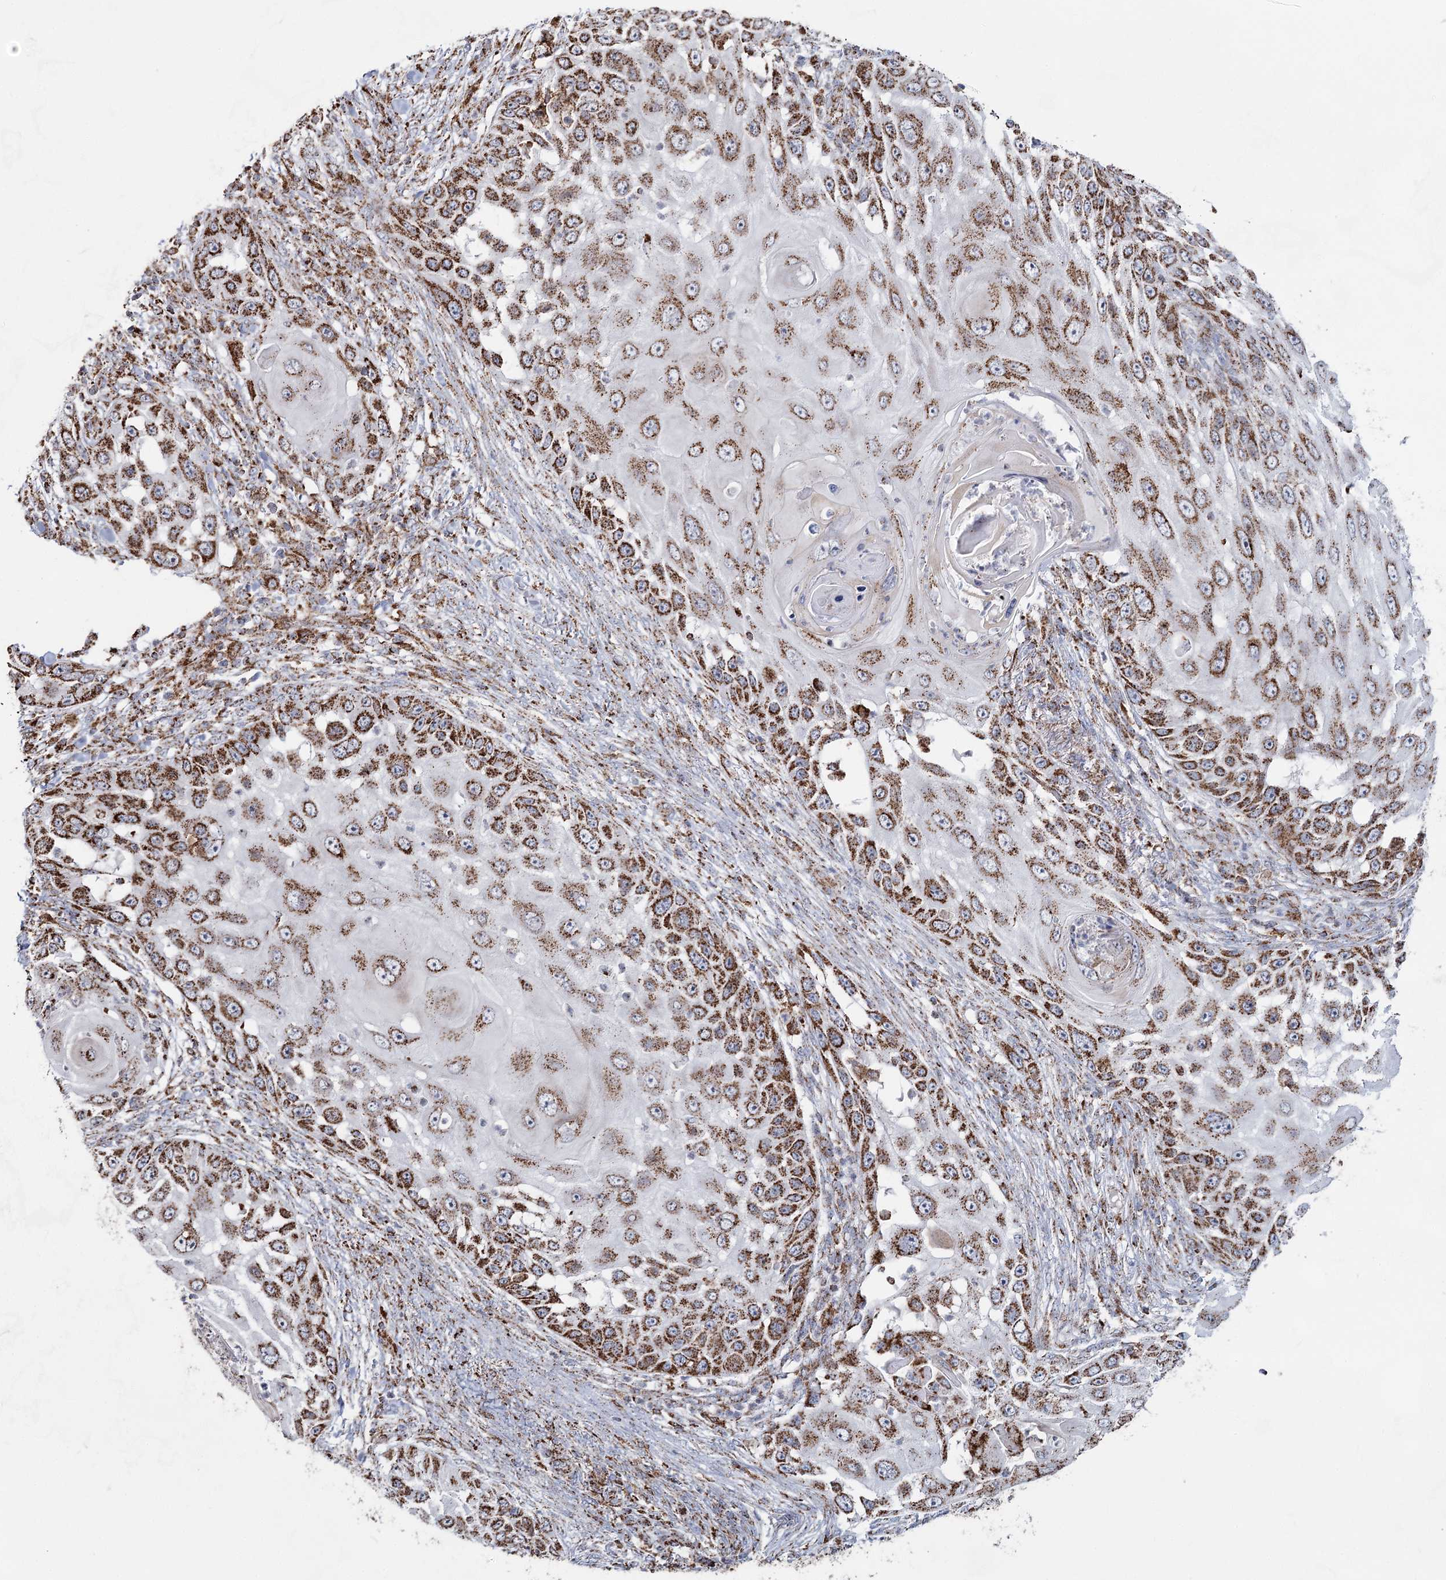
{"staining": {"intensity": "strong", "quantity": ">75%", "location": "cytoplasmic/membranous"}, "tissue": "skin cancer", "cell_type": "Tumor cells", "image_type": "cancer", "snomed": [{"axis": "morphology", "description": "Squamous cell carcinoma, NOS"}, {"axis": "topography", "description": "Skin"}], "caption": "Immunohistochemistry (IHC) (DAB (3,3'-diaminobenzidine)) staining of human skin cancer shows strong cytoplasmic/membranous protein positivity in approximately >75% of tumor cells.", "gene": "CWF19L1", "patient": {"sex": "female", "age": 44}}